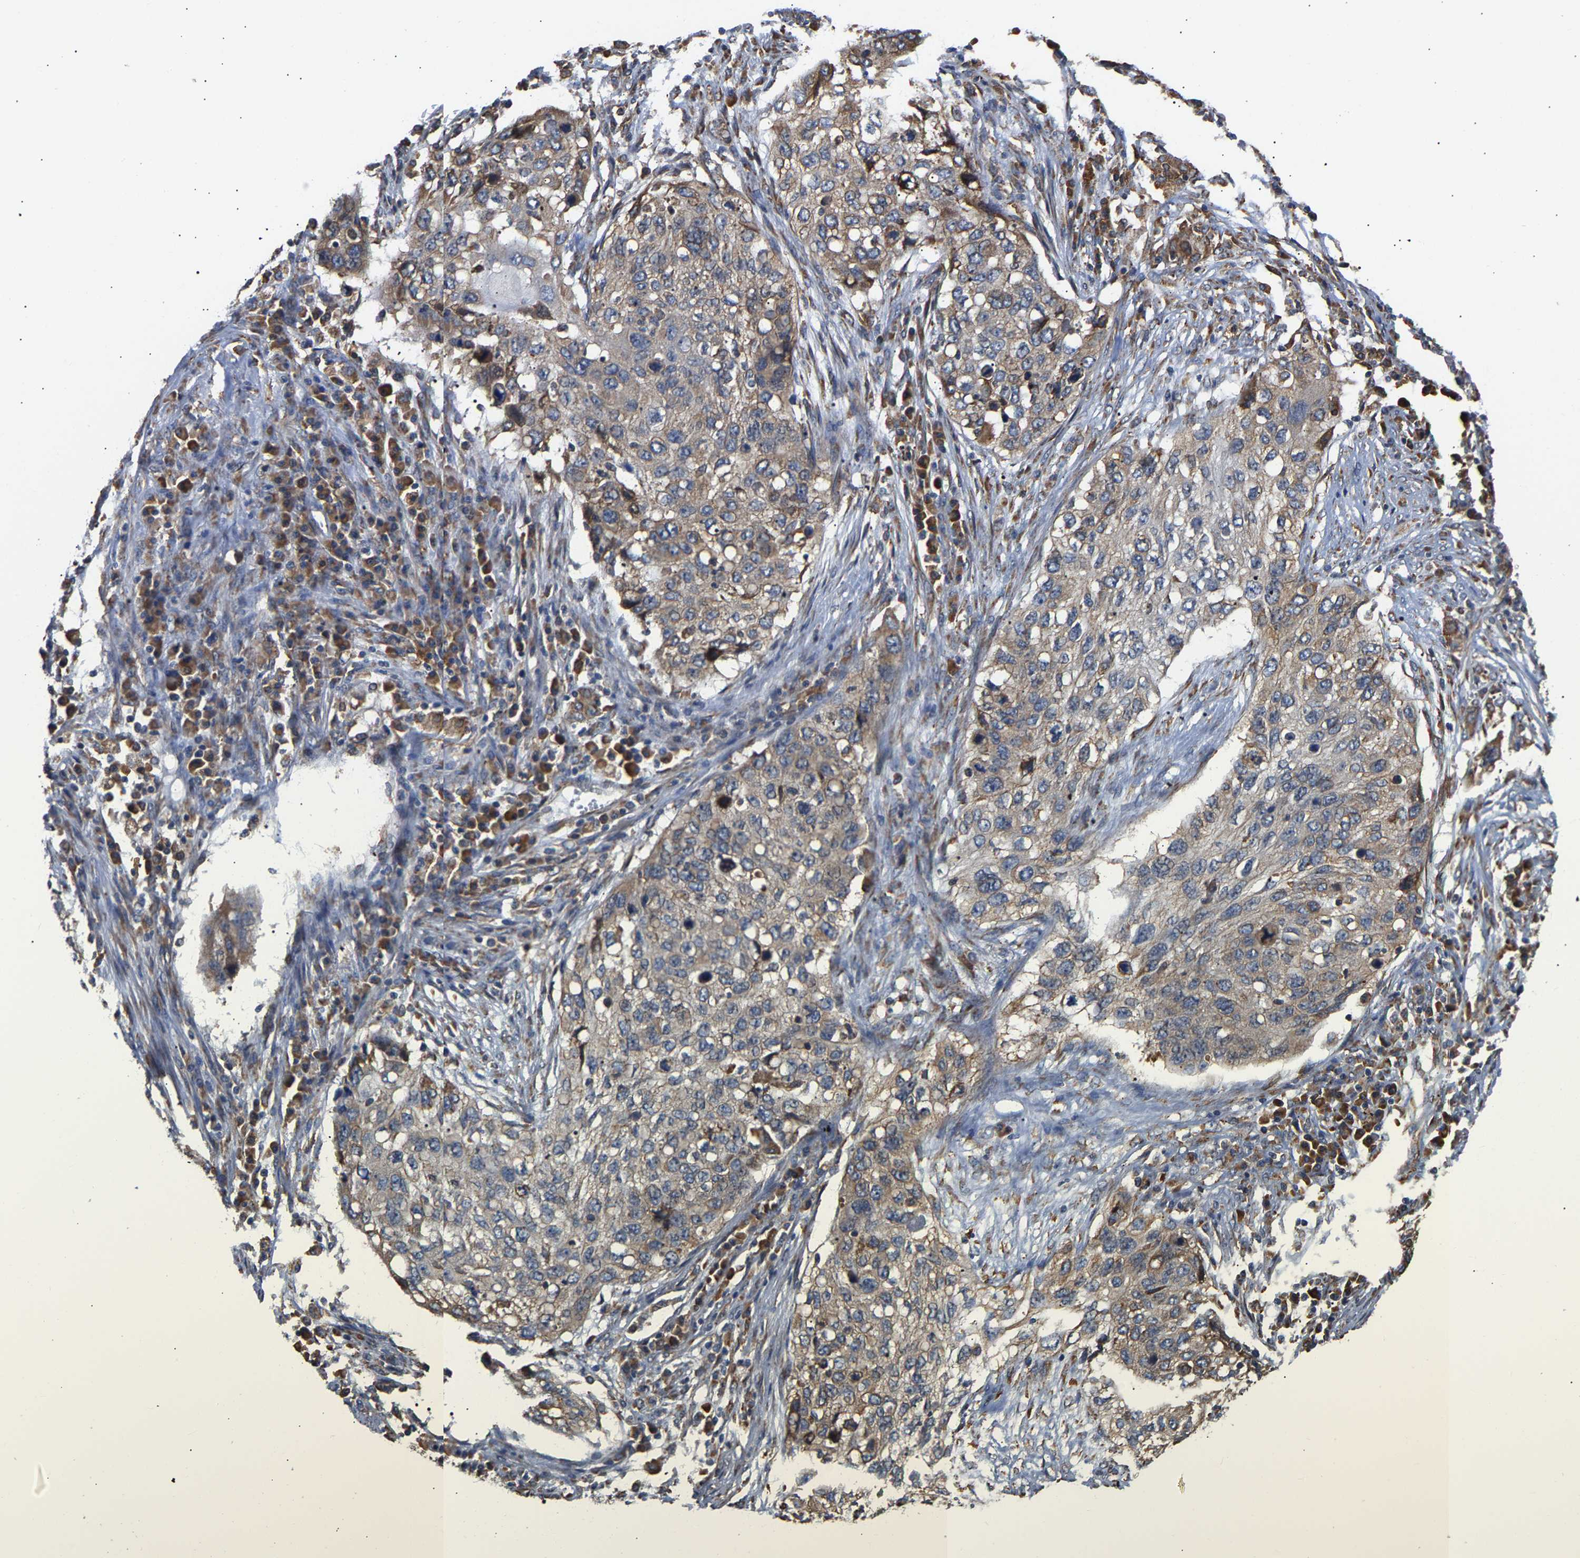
{"staining": {"intensity": "weak", "quantity": ">75%", "location": "cytoplasmic/membranous"}, "tissue": "lung cancer", "cell_type": "Tumor cells", "image_type": "cancer", "snomed": [{"axis": "morphology", "description": "Squamous cell carcinoma, NOS"}, {"axis": "topography", "description": "Lung"}], "caption": "Human lung cancer (squamous cell carcinoma) stained with a brown dye demonstrates weak cytoplasmic/membranous positive positivity in about >75% of tumor cells.", "gene": "ARAP1", "patient": {"sex": "female", "age": 63}}